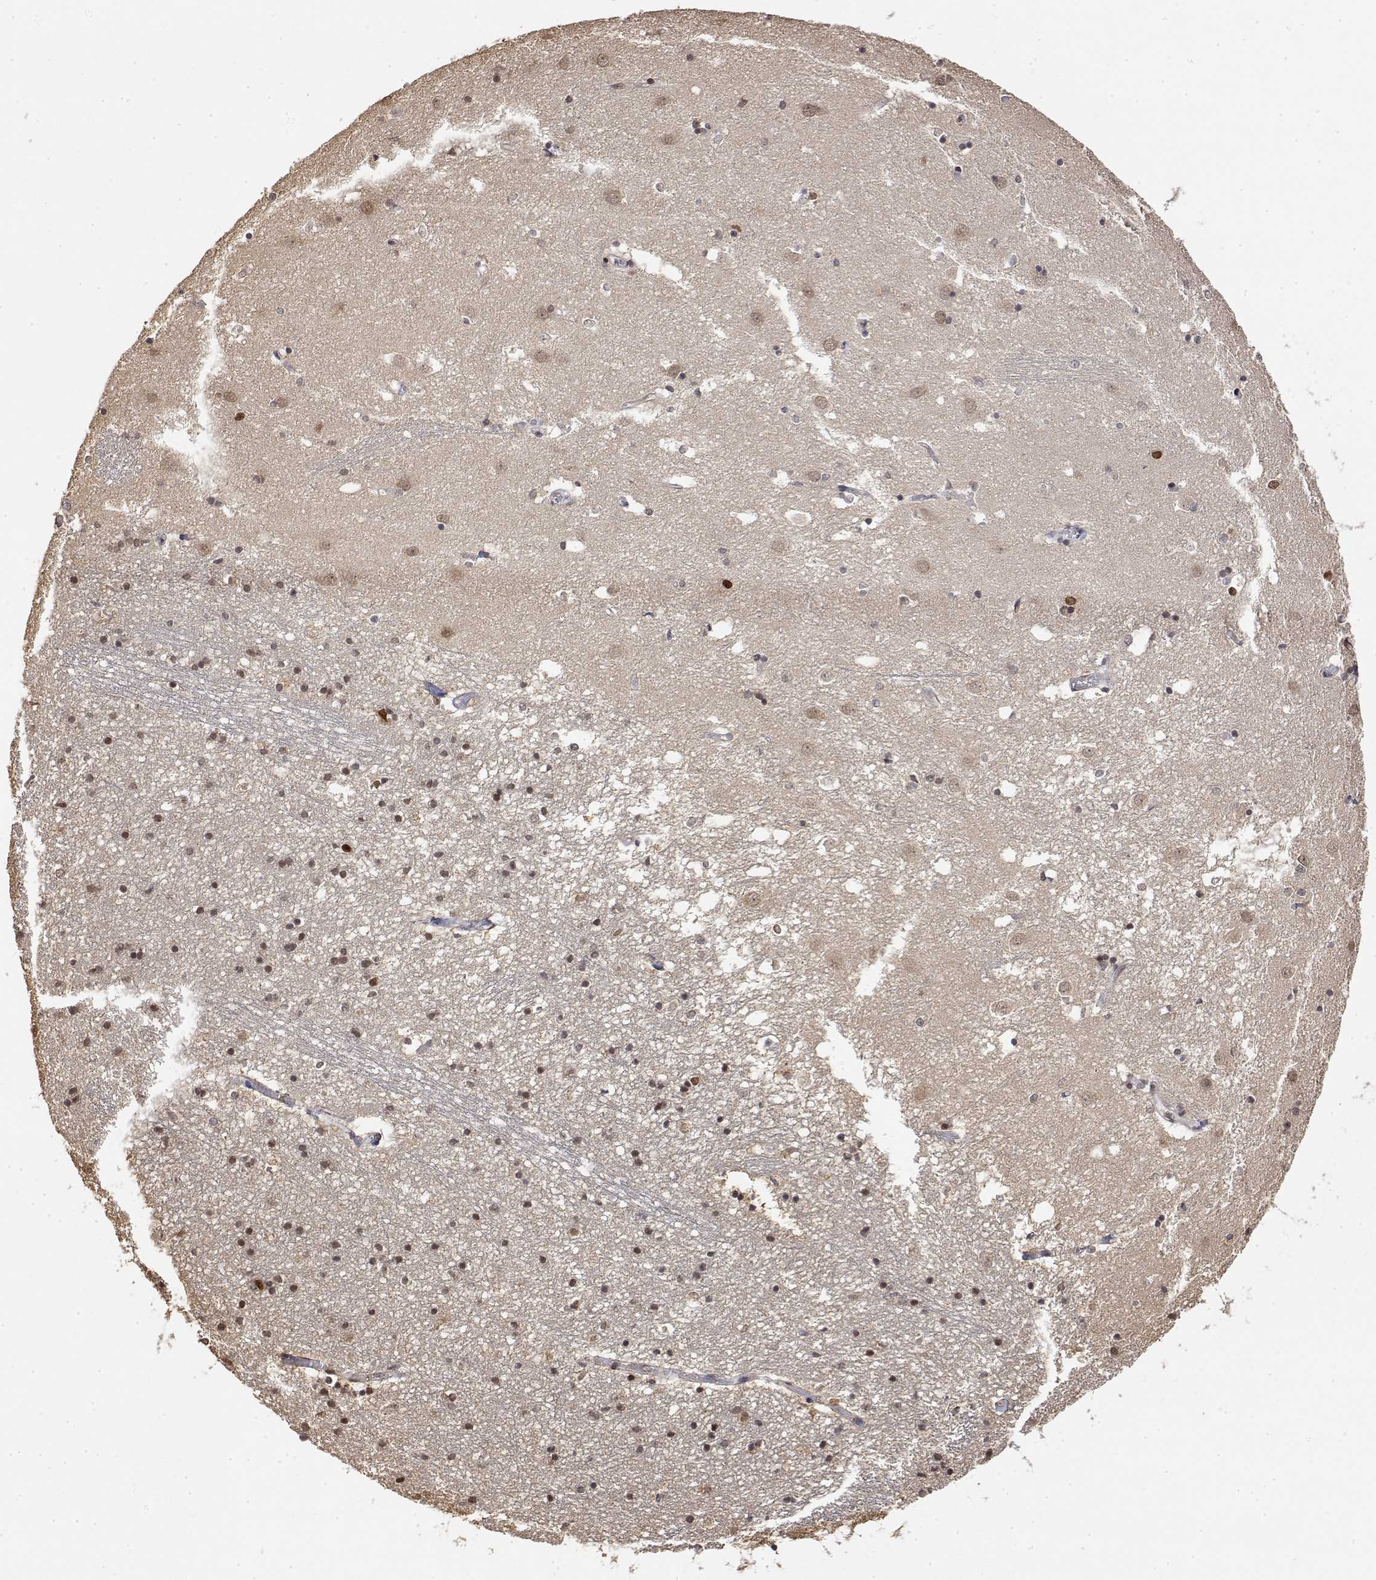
{"staining": {"intensity": "moderate", "quantity": "25%-75%", "location": "nuclear"}, "tissue": "caudate", "cell_type": "Glial cells", "image_type": "normal", "snomed": [{"axis": "morphology", "description": "Normal tissue, NOS"}, {"axis": "topography", "description": "Lateral ventricle wall"}], "caption": "Protein staining displays moderate nuclear staining in approximately 25%-75% of glial cells in normal caudate.", "gene": "TPI1", "patient": {"sex": "male", "age": 54}}